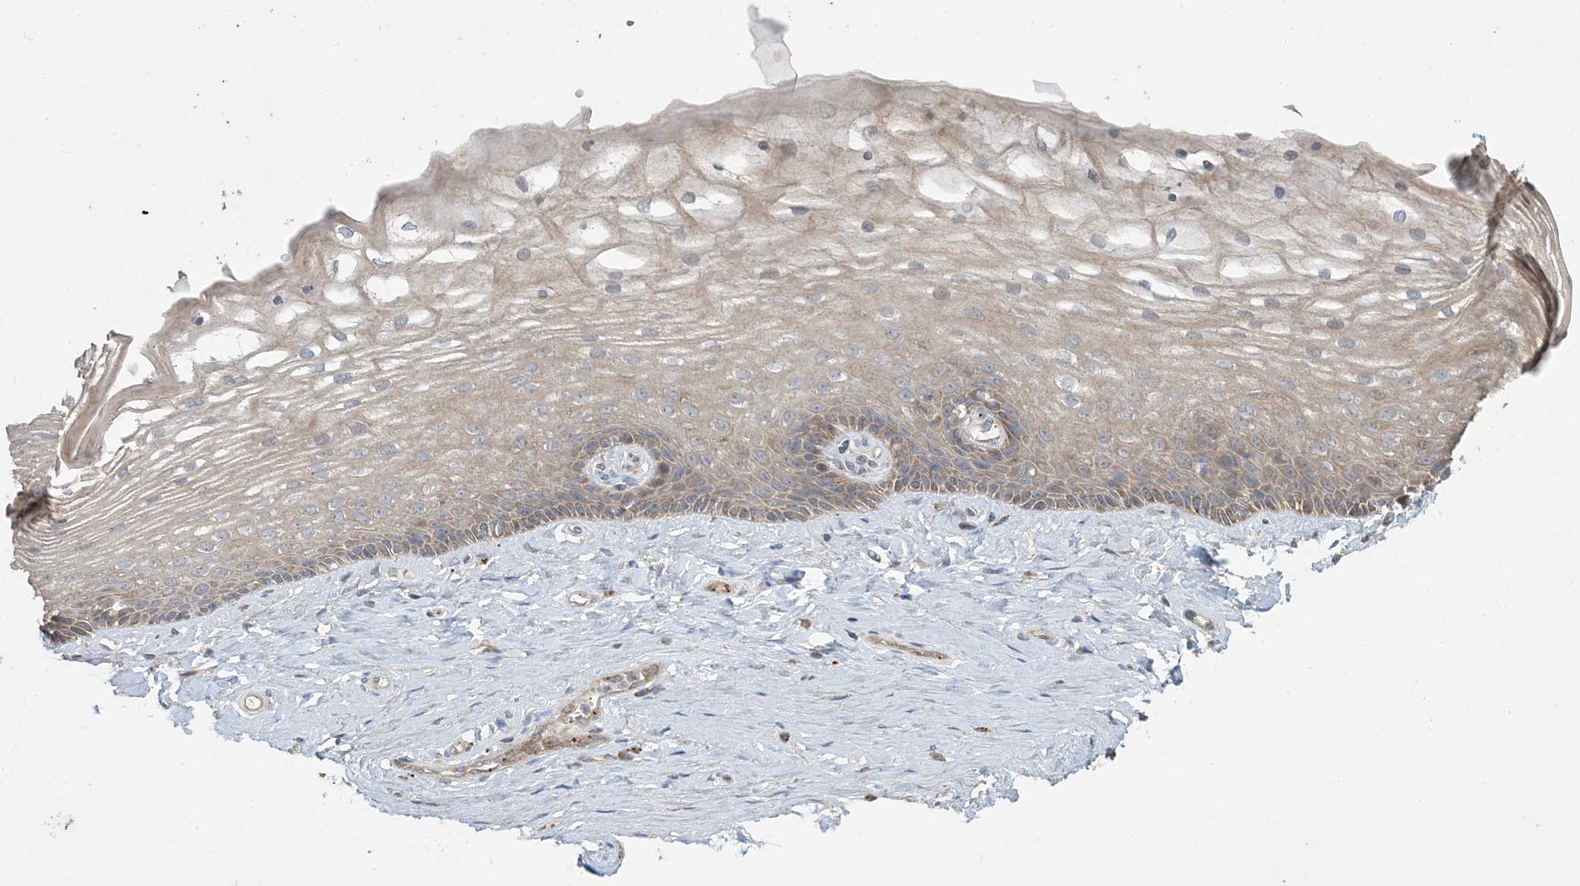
{"staining": {"intensity": "weak", "quantity": ">75%", "location": "cytoplasmic/membranous"}, "tissue": "vagina", "cell_type": "Squamous epithelial cells", "image_type": "normal", "snomed": [{"axis": "morphology", "description": "Normal tissue, NOS"}, {"axis": "topography", "description": "Vagina"}], "caption": "IHC of benign vagina demonstrates low levels of weak cytoplasmic/membranous positivity in approximately >75% of squamous epithelial cells. (brown staining indicates protein expression, while blue staining denotes nuclei).", "gene": "LTN1", "patient": {"sex": "female", "age": 46}}